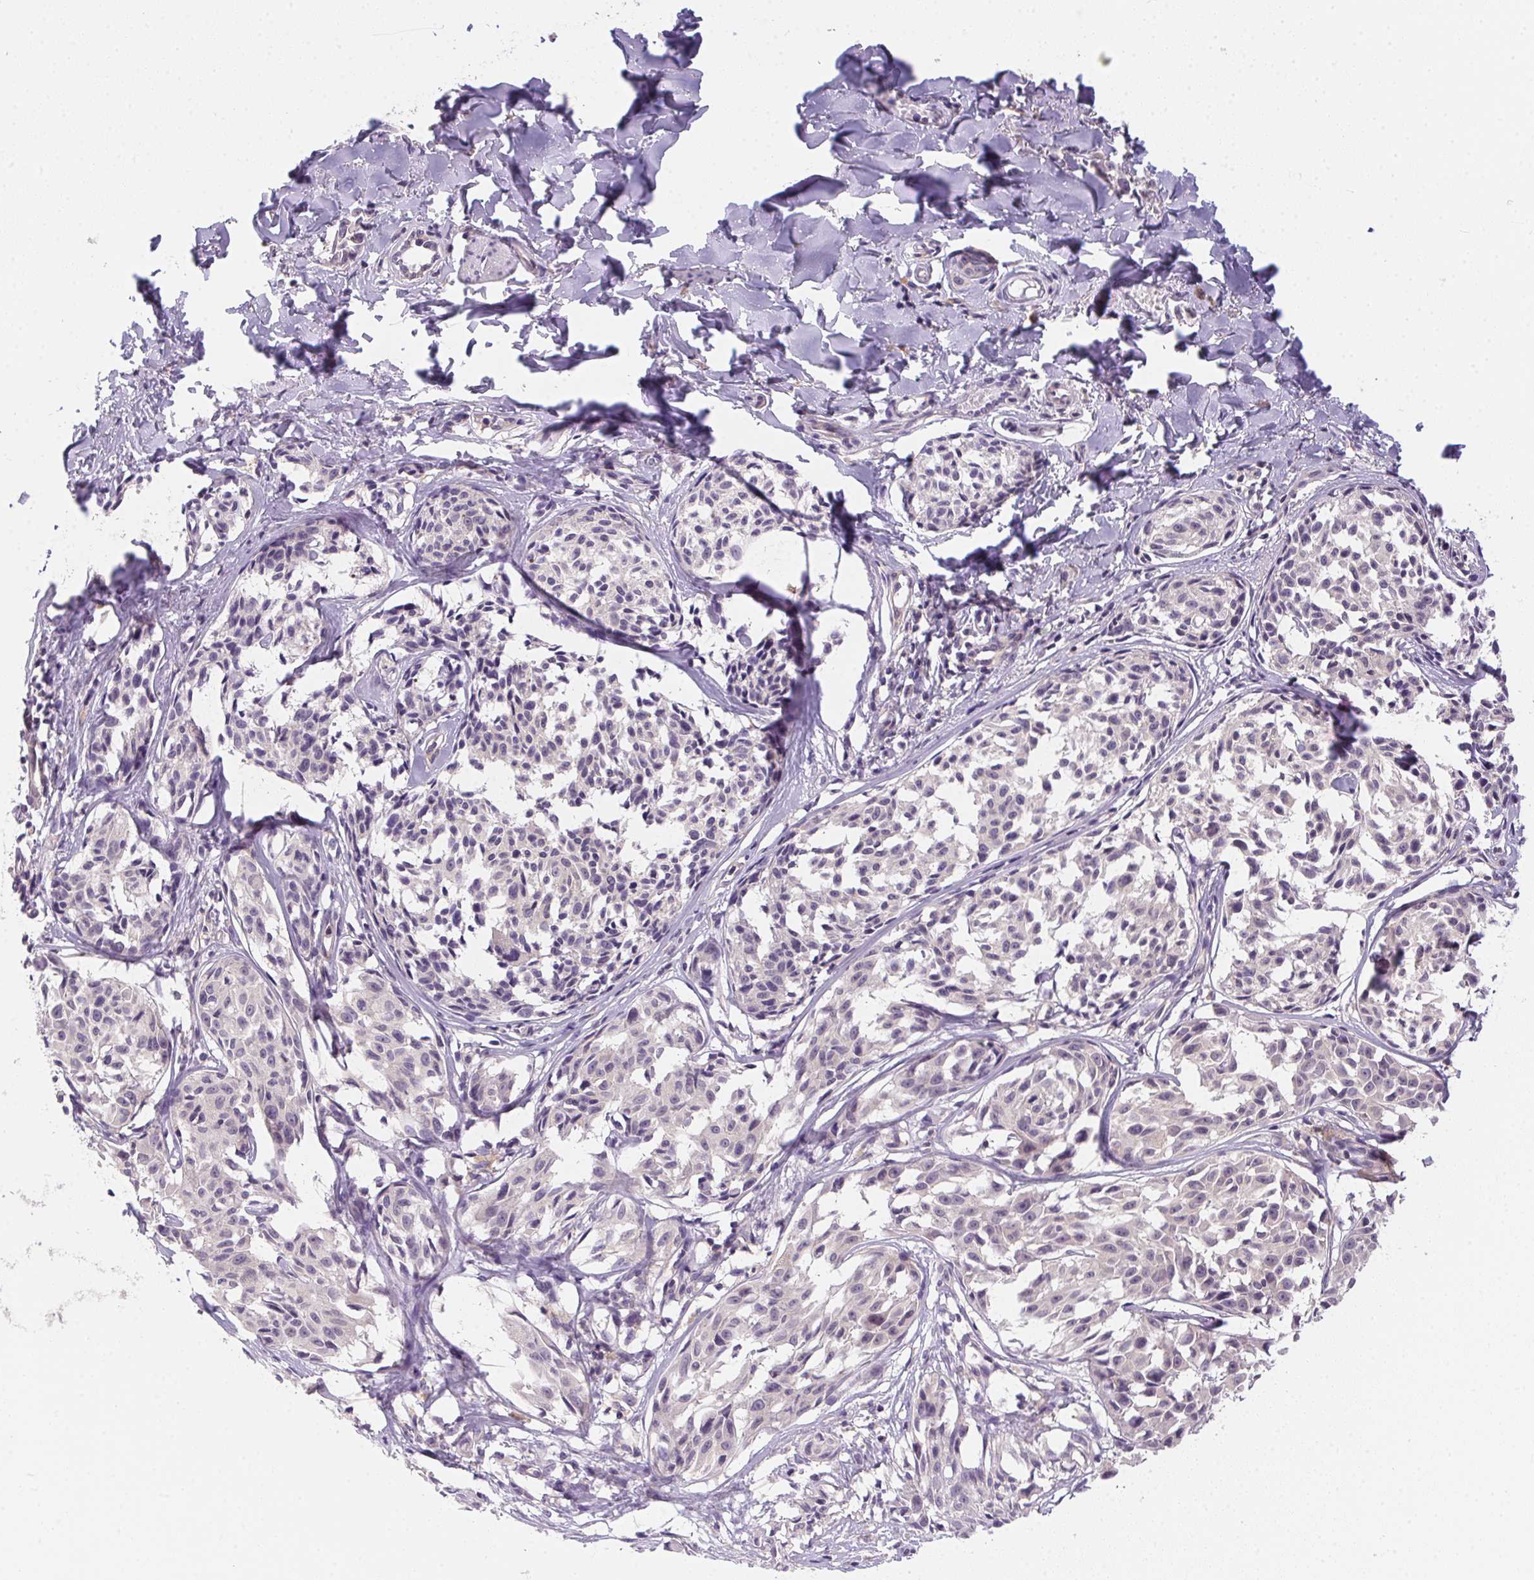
{"staining": {"intensity": "negative", "quantity": "none", "location": "none"}, "tissue": "melanoma", "cell_type": "Tumor cells", "image_type": "cancer", "snomed": [{"axis": "morphology", "description": "Malignant melanoma, NOS"}, {"axis": "topography", "description": "Skin"}], "caption": "Malignant melanoma stained for a protein using immunohistochemistry (IHC) displays no positivity tumor cells.", "gene": "PRKAA1", "patient": {"sex": "male", "age": 51}}